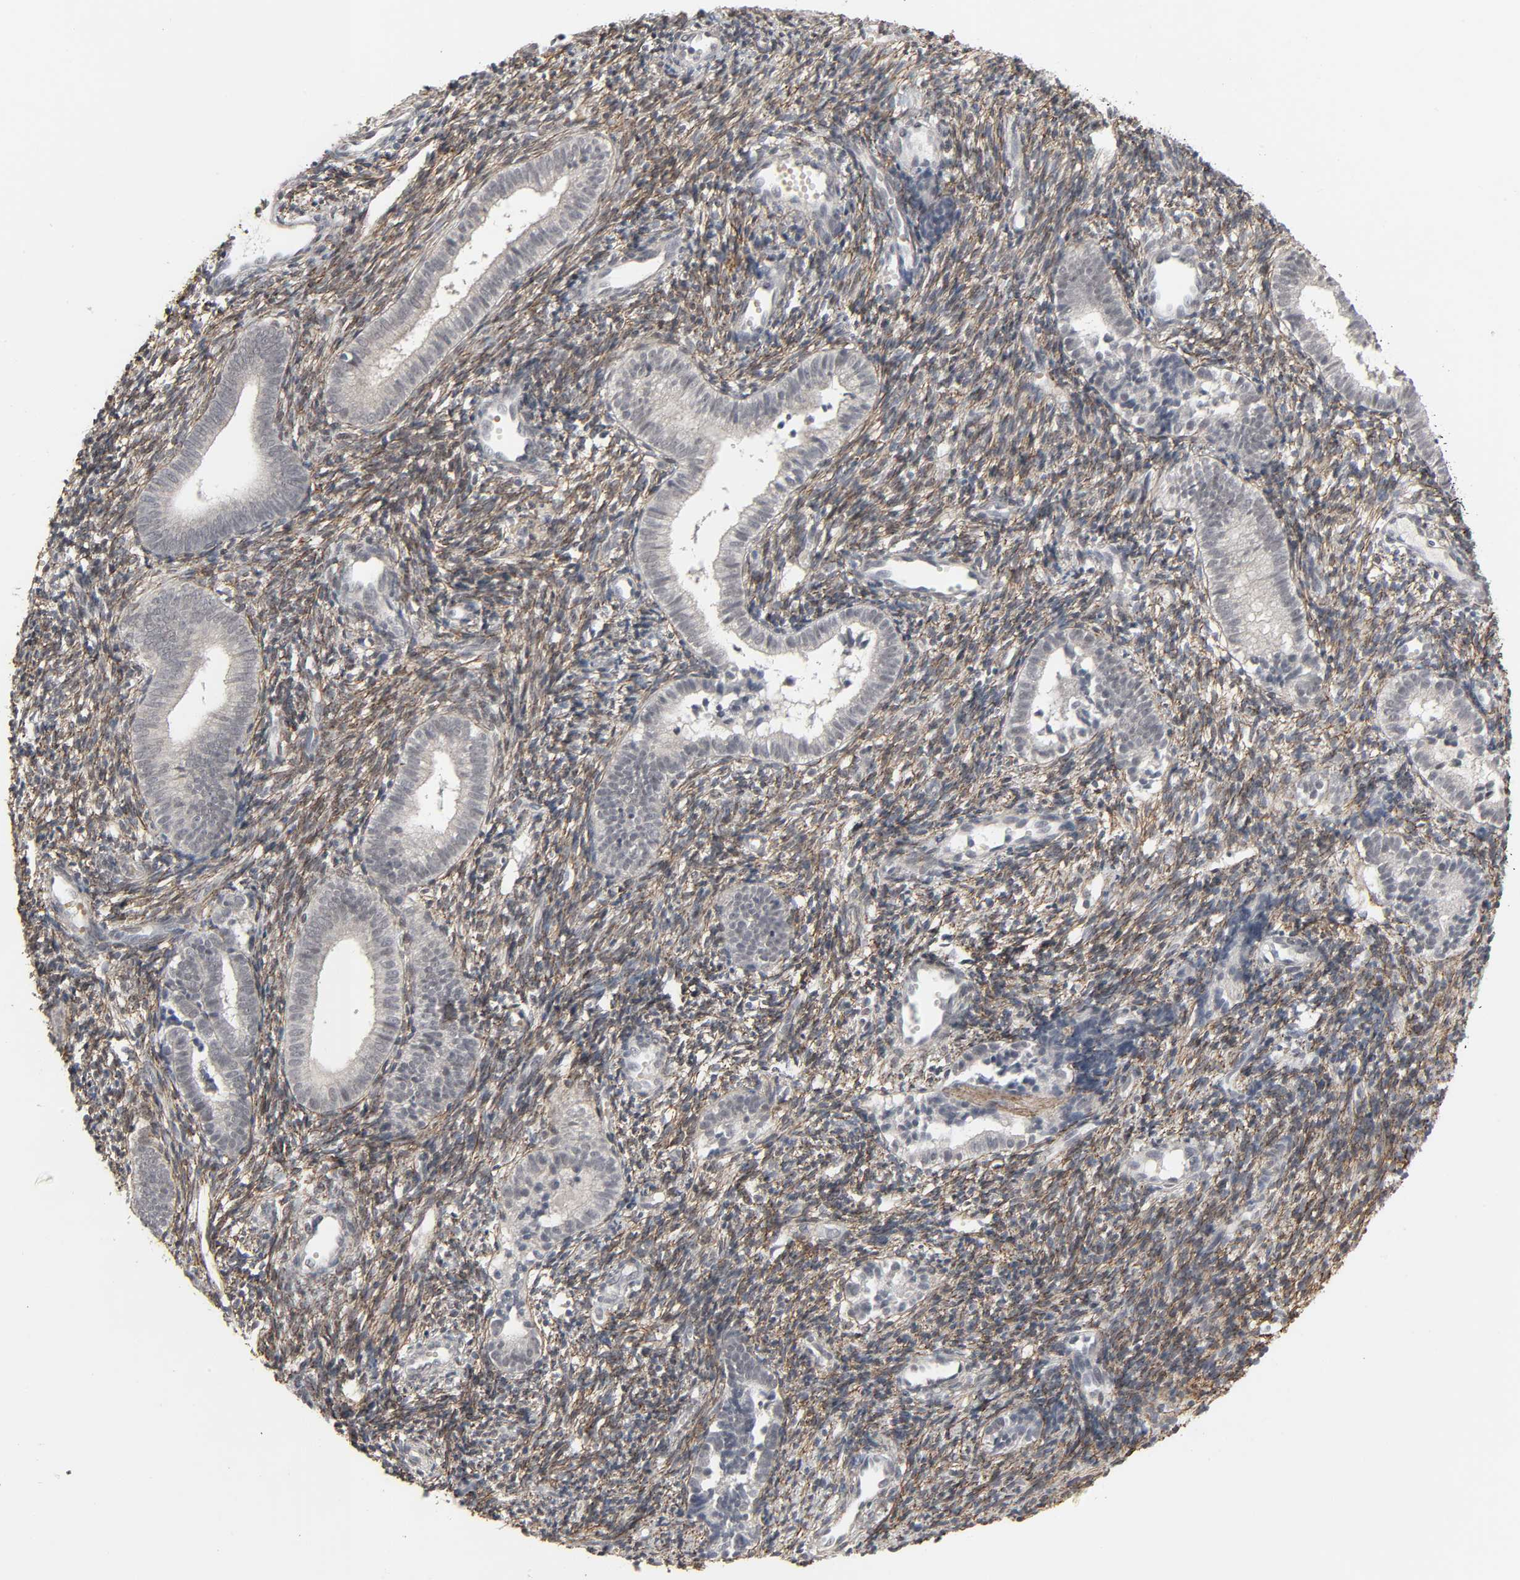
{"staining": {"intensity": "negative", "quantity": "none", "location": "none"}, "tissue": "endometrium", "cell_type": "Cells in endometrial stroma", "image_type": "normal", "snomed": [{"axis": "morphology", "description": "Normal tissue, NOS"}, {"axis": "topography", "description": "Uterus"}, {"axis": "topography", "description": "Endometrium"}], "caption": "Immunohistochemistry (IHC) of benign human endometrium shows no staining in cells in endometrial stroma. The staining was performed using DAB to visualize the protein expression in brown, while the nuclei were stained in blue with hematoxylin (Magnification: 20x).", "gene": "ZNF222", "patient": {"sex": "female", "age": 33}}